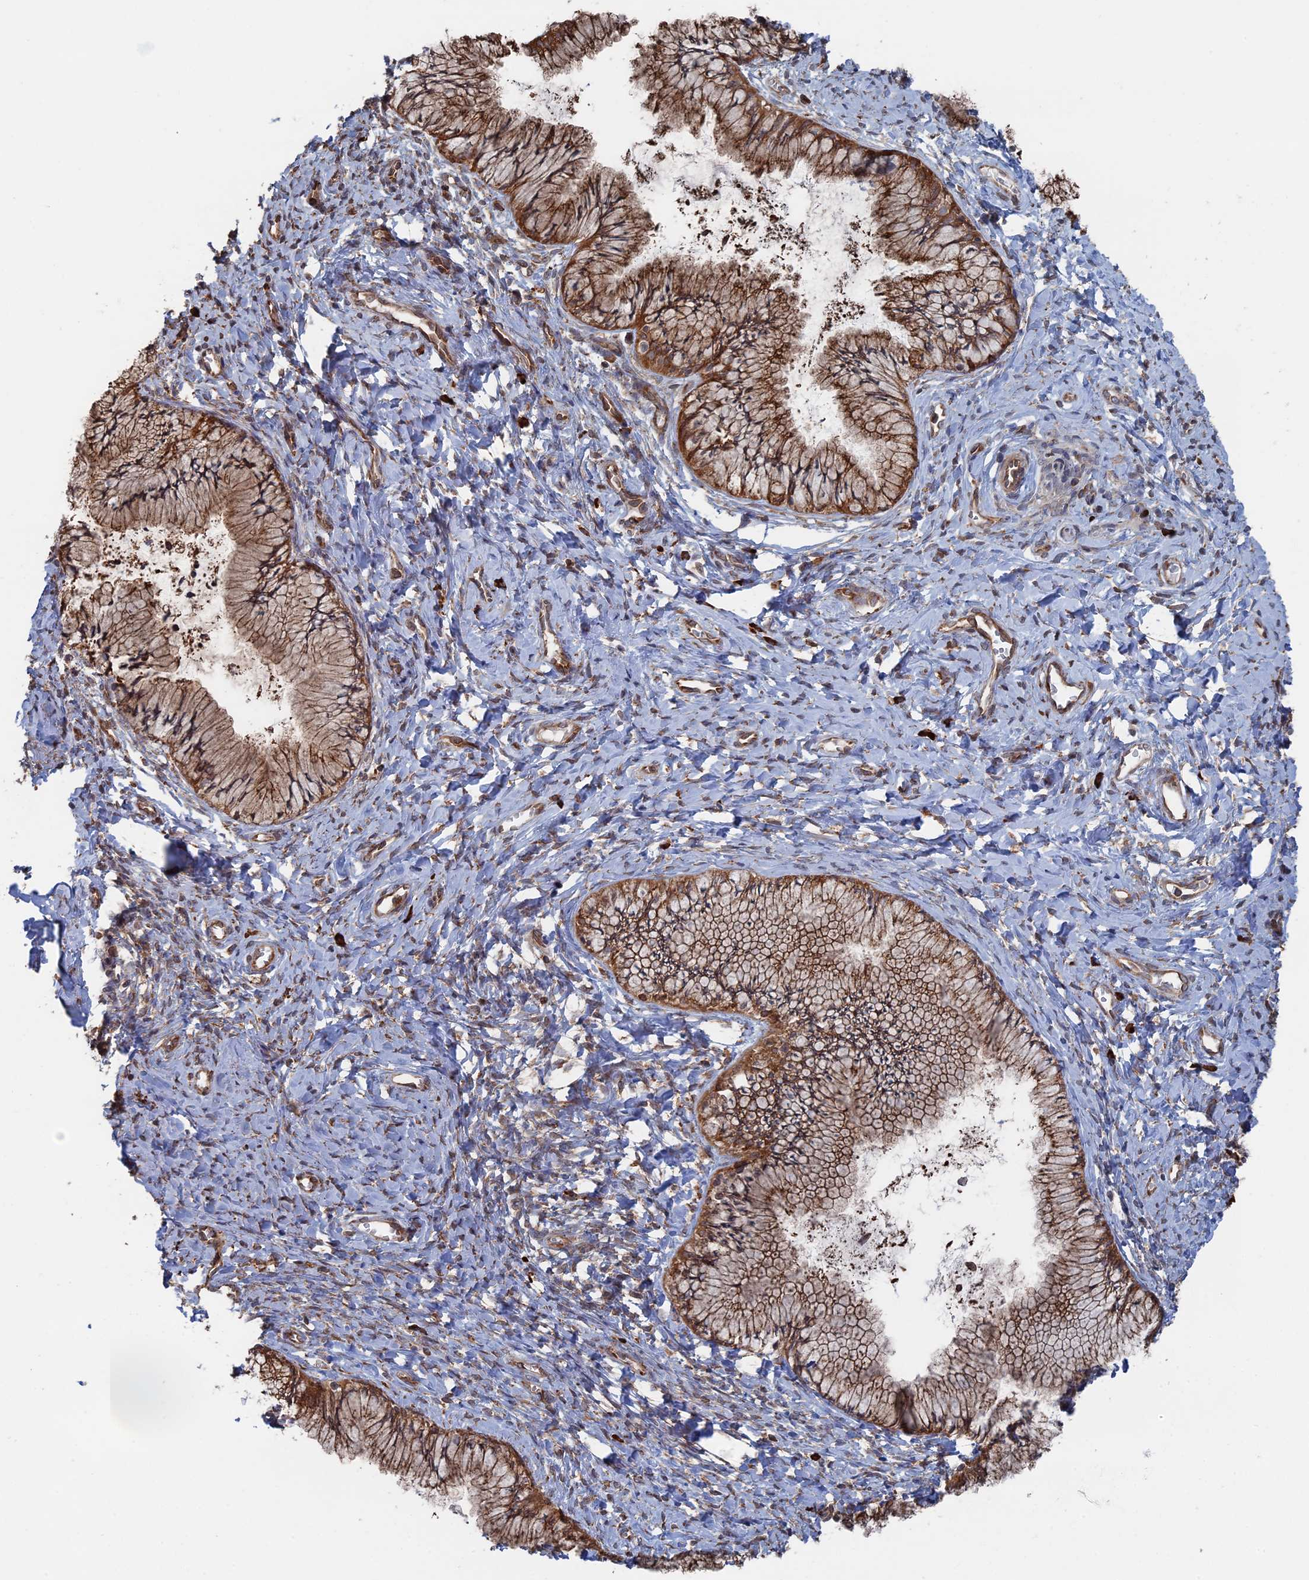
{"staining": {"intensity": "moderate", "quantity": ">75%", "location": "cytoplasmic/membranous"}, "tissue": "cervix", "cell_type": "Glandular cells", "image_type": "normal", "snomed": [{"axis": "morphology", "description": "Normal tissue, NOS"}, {"axis": "topography", "description": "Cervix"}], "caption": "High-power microscopy captured an IHC photomicrograph of normal cervix, revealing moderate cytoplasmic/membranous staining in approximately >75% of glandular cells.", "gene": "BPIFB6", "patient": {"sex": "female", "age": 42}}